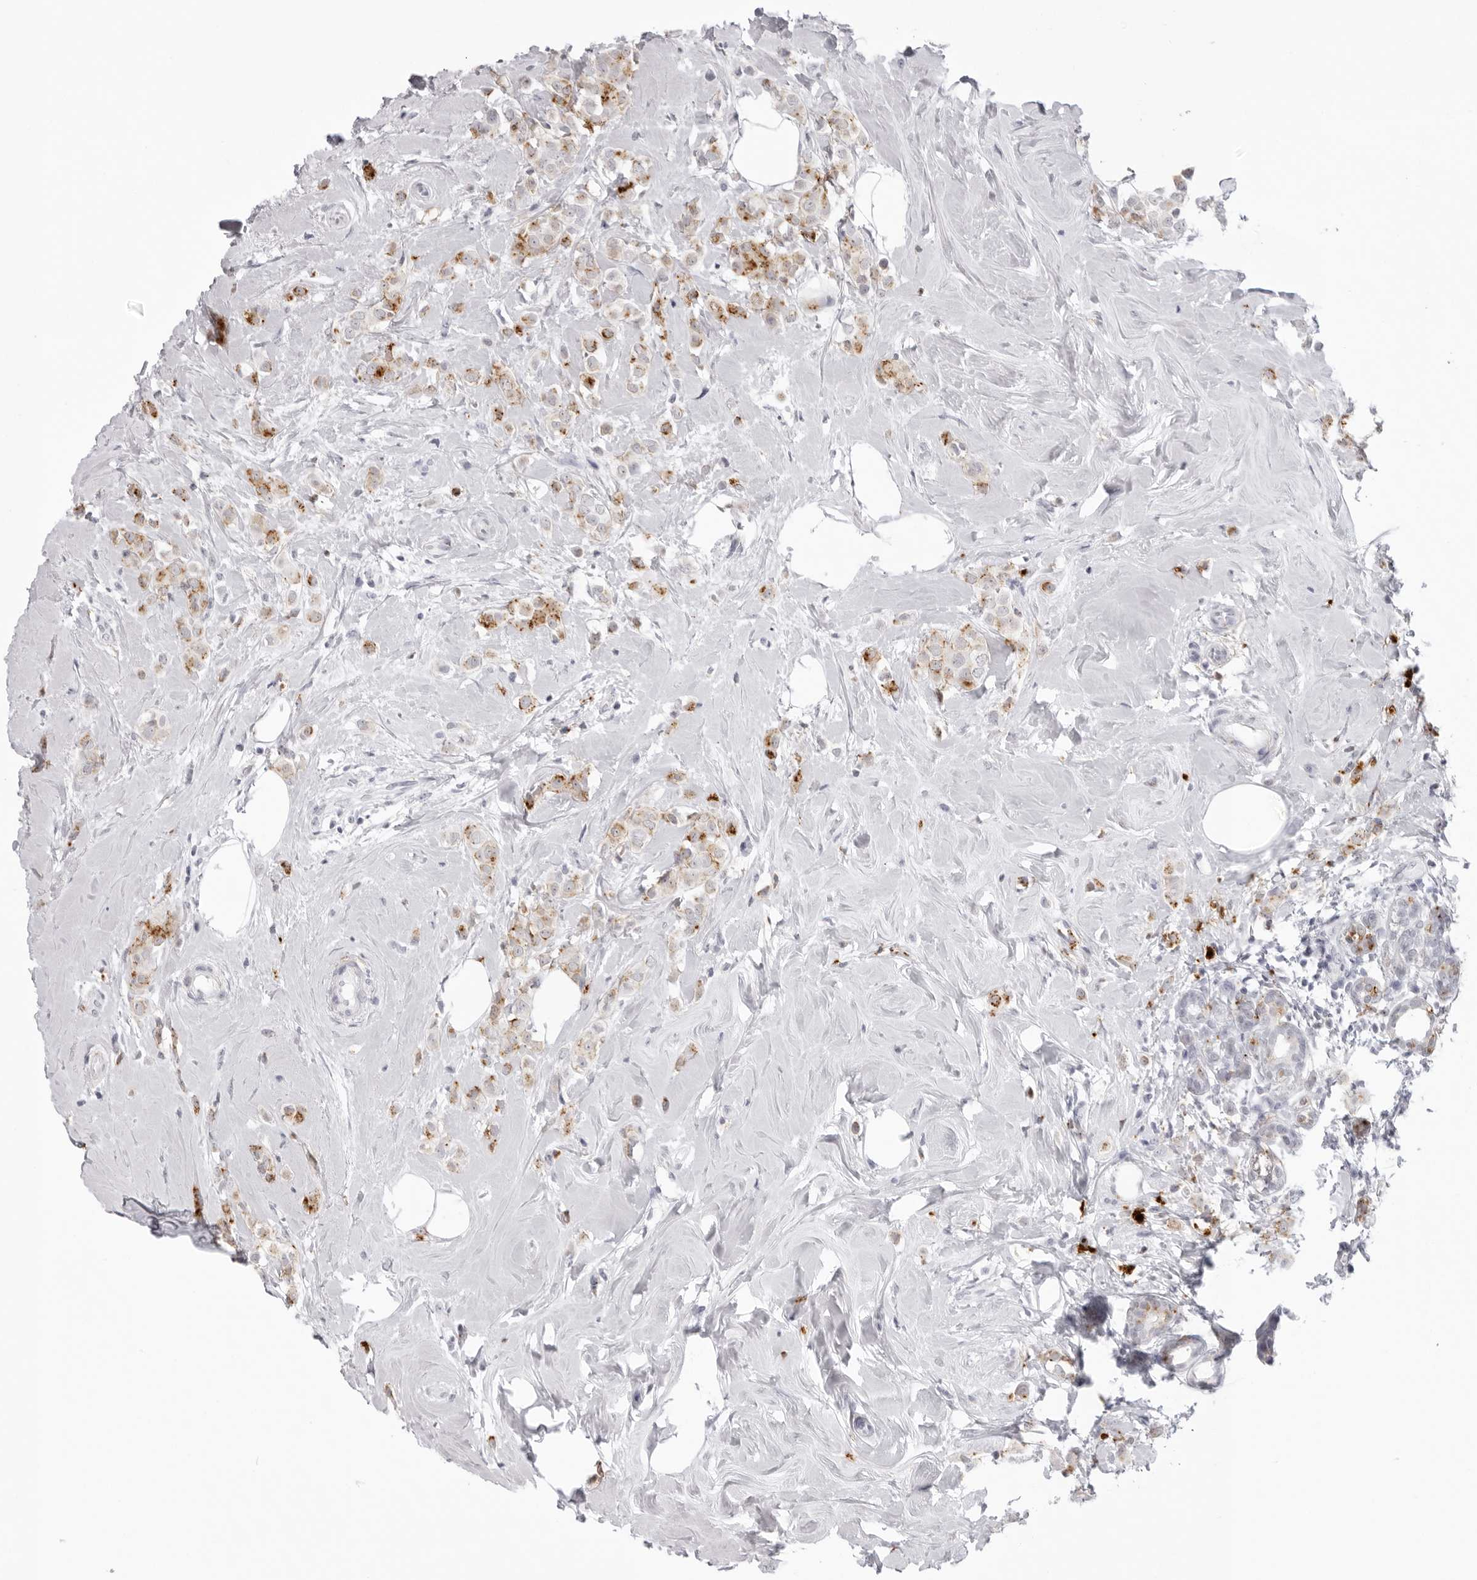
{"staining": {"intensity": "moderate", "quantity": "25%-75%", "location": "cytoplasmic/membranous"}, "tissue": "breast cancer", "cell_type": "Tumor cells", "image_type": "cancer", "snomed": [{"axis": "morphology", "description": "Lobular carcinoma"}, {"axis": "topography", "description": "Breast"}], "caption": "Immunohistochemistry (IHC) micrograph of neoplastic tissue: human breast cancer stained using immunohistochemistry (IHC) shows medium levels of moderate protein expression localized specifically in the cytoplasmic/membranous of tumor cells, appearing as a cytoplasmic/membranous brown color.", "gene": "IL25", "patient": {"sex": "female", "age": 47}}